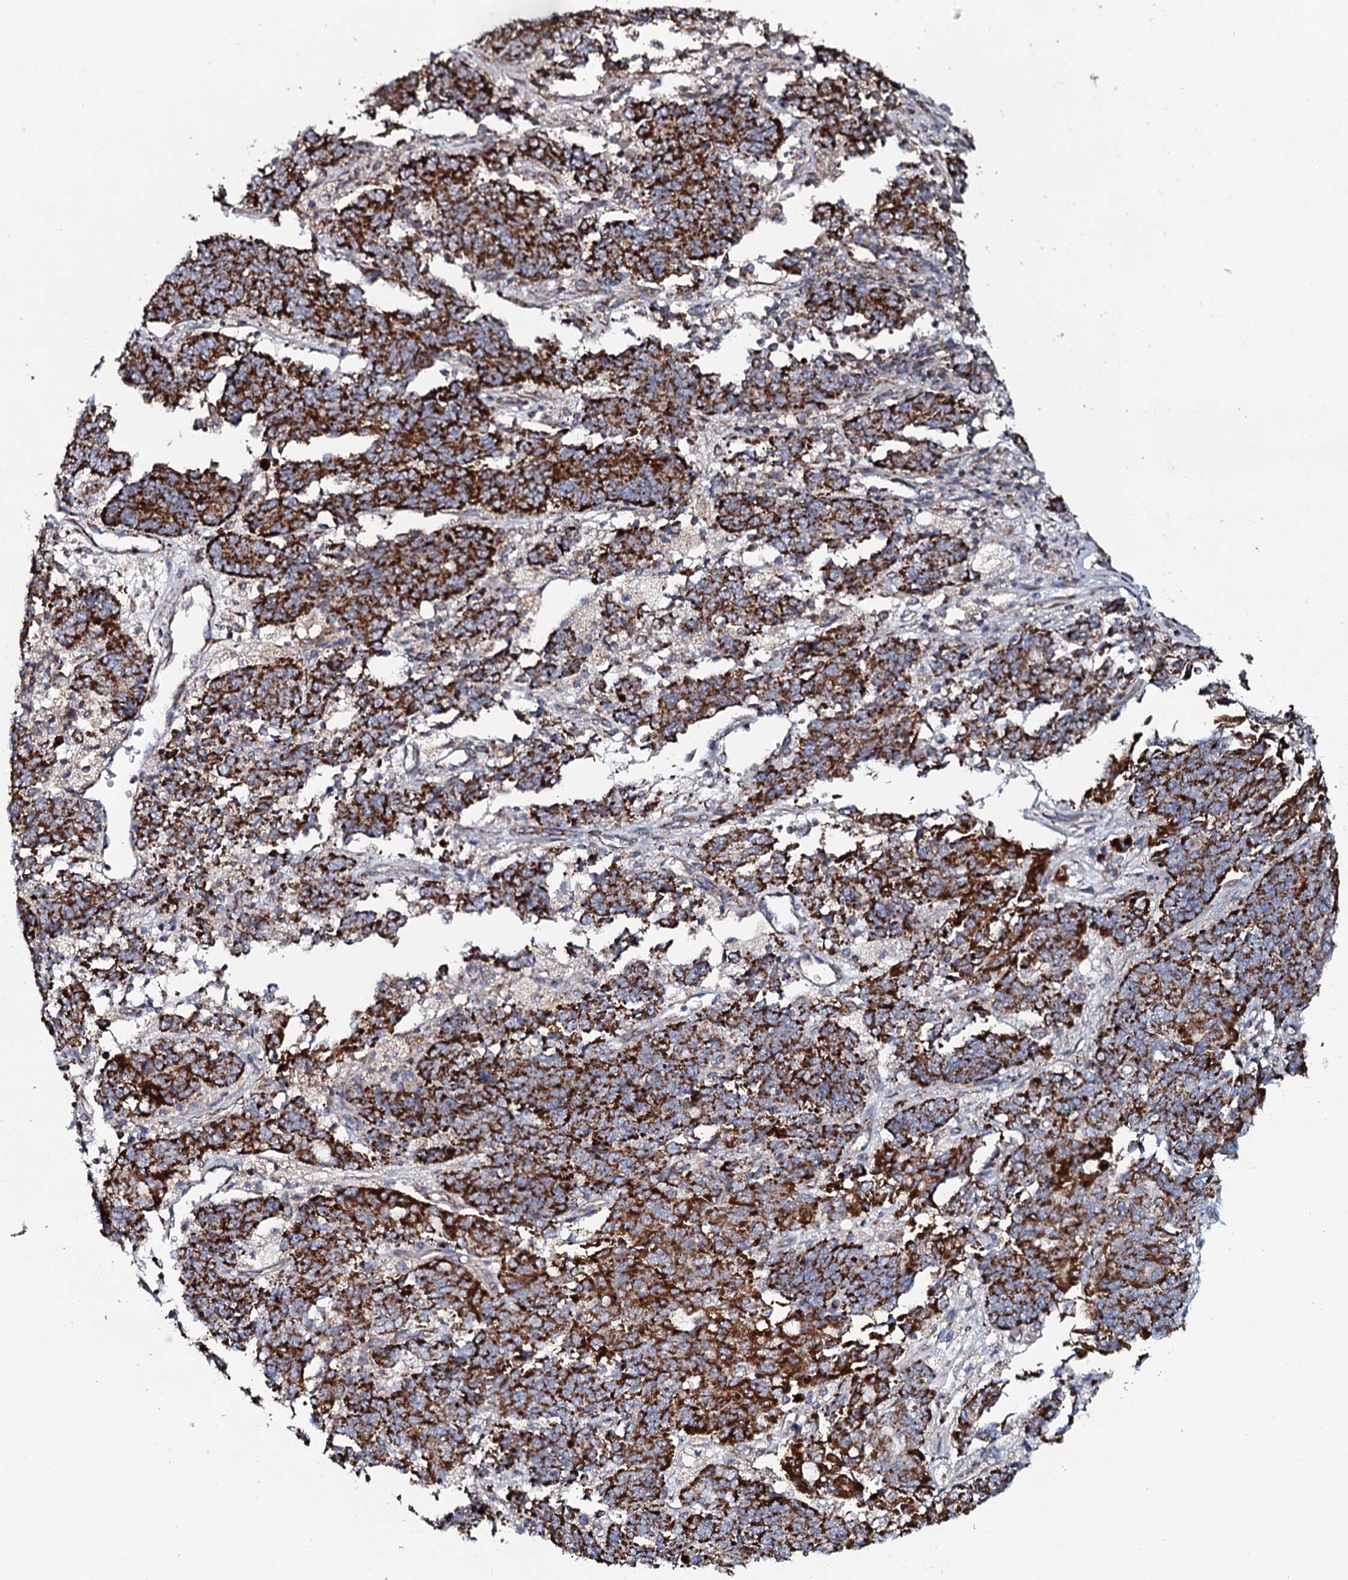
{"staining": {"intensity": "strong", "quantity": ">75%", "location": "cytoplasmic/membranous"}, "tissue": "endometrial cancer", "cell_type": "Tumor cells", "image_type": "cancer", "snomed": [{"axis": "morphology", "description": "Adenocarcinoma, NOS"}, {"axis": "topography", "description": "Endometrium"}], "caption": "A brown stain highlights strong cytoplasmic/membranous expression of a protein in human adenocarcinoma (endometrial) tumor cells.", "gene": "EVC2", "patient": {"sex": "female", "age": 80}}